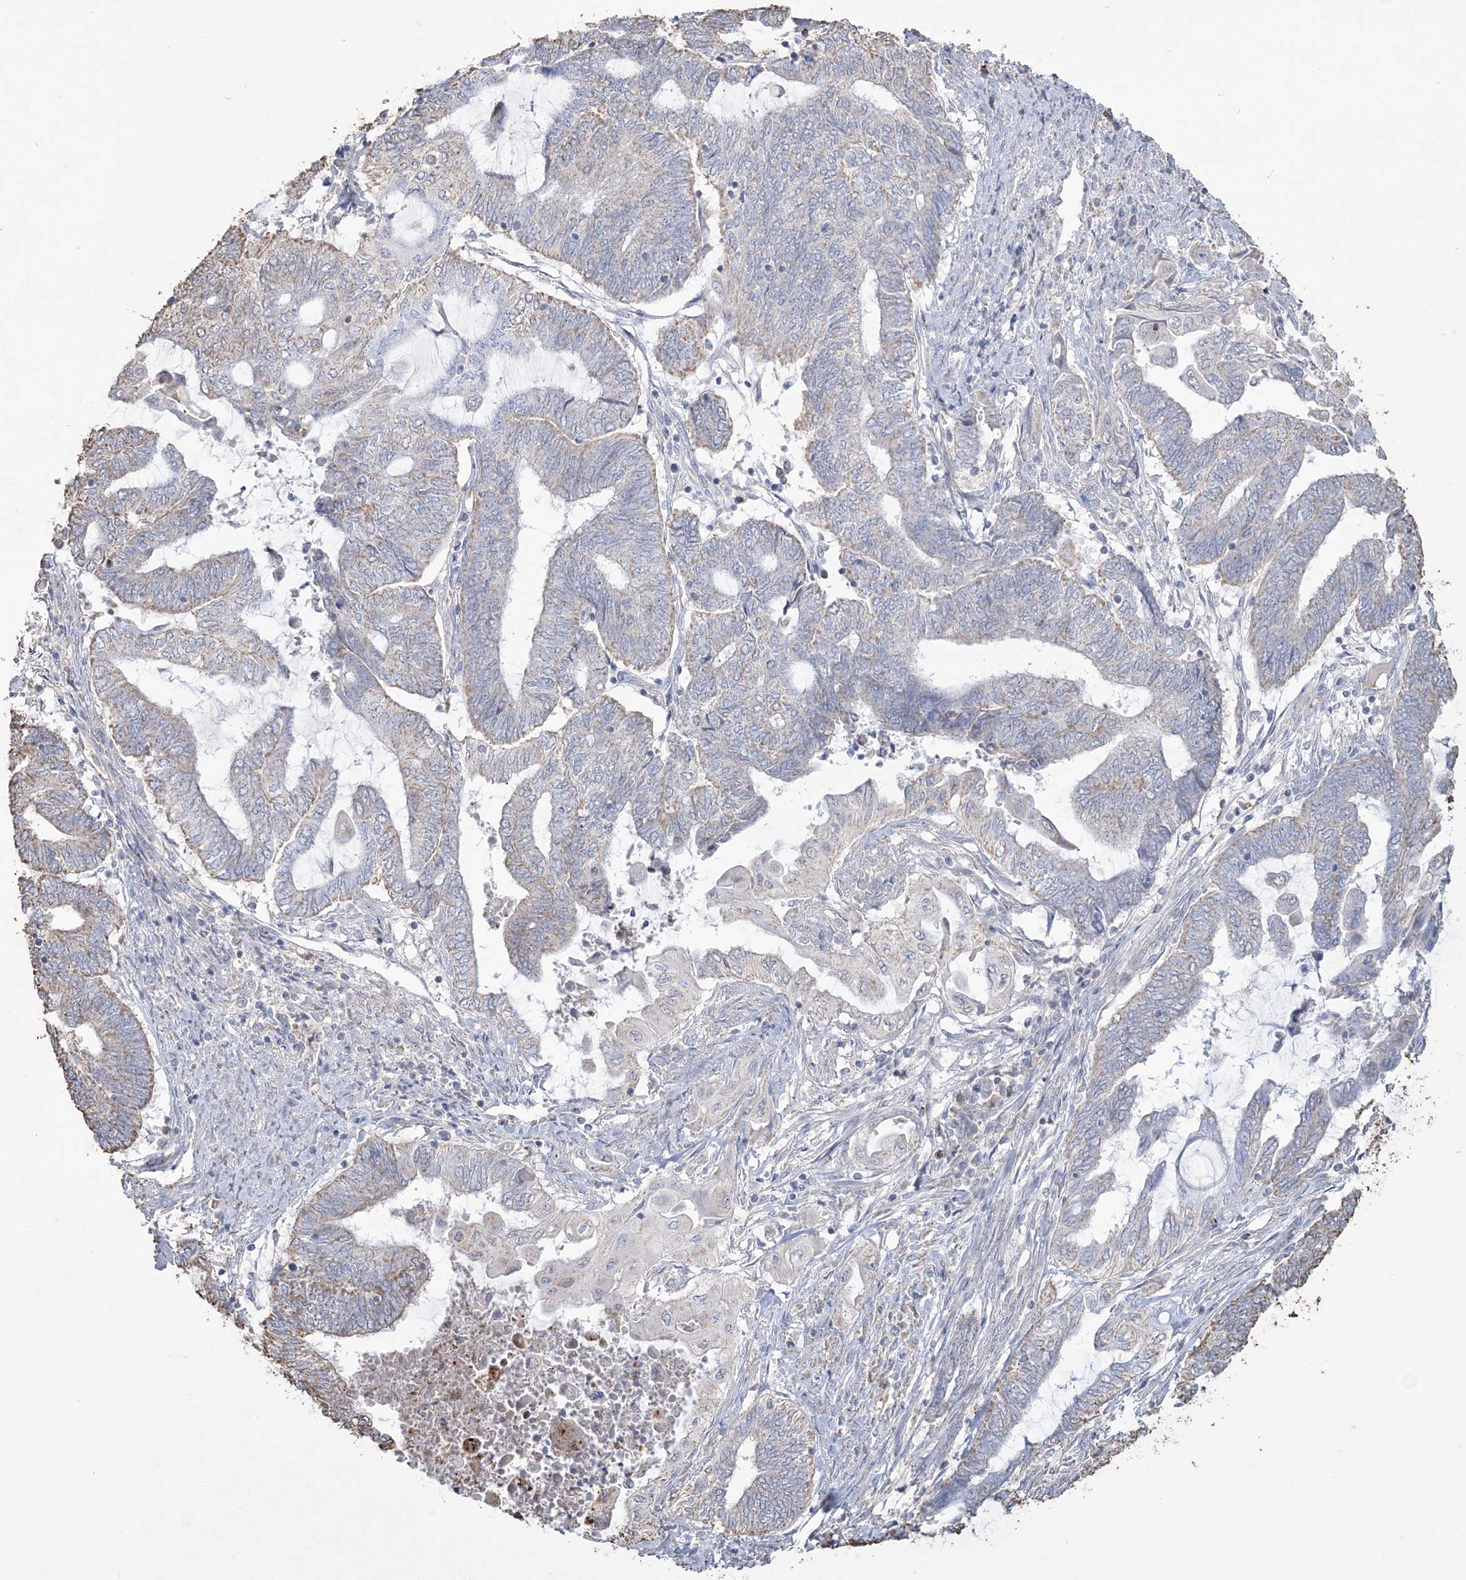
{"staining": {"intensity": "moderate", "quantity": "<25%", "location": "cytoplasmic/membranous"}, "tissue": "endometrial cancer", "cell_type": "Tumor cells", "image_type": "cancer", "snomed": [{"axis": "morphology", "description": "Adenocarcinoma, NOS"}, {"axis": "topography", "description": "Uterus"}, {"axis": "topography", "description": "Endometrium"}], "caption": "Endometrial cancer (adenocarcinoma) tissue shows moderate cytoplasmic/membranous expression in about <25% of tumor cells", "gene": "SFMBT2", "patient": {"sex": "female", "age": 70}}